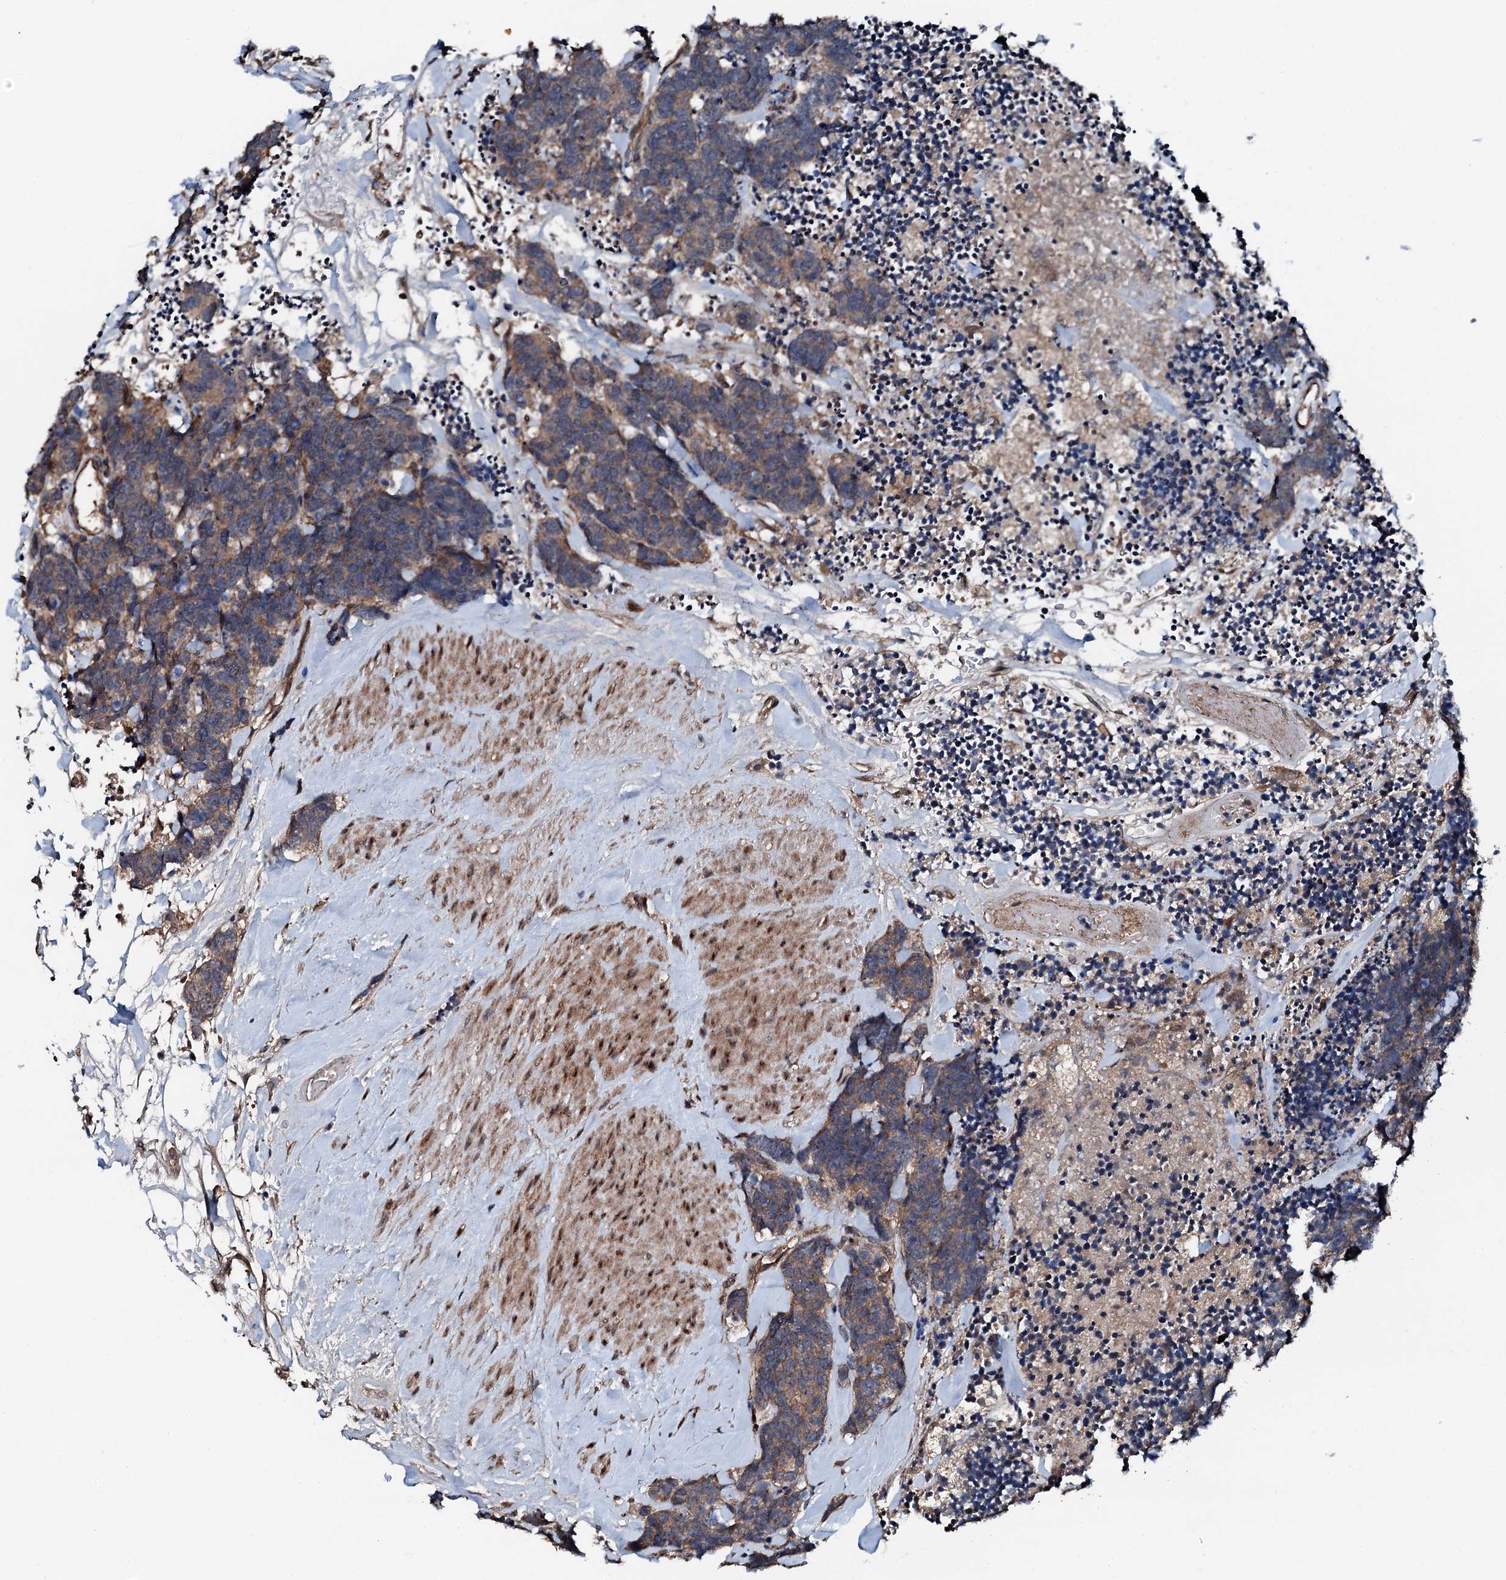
{"staining": {"intensity": "moderate", "quantity": ">75%", "location": "cytoplasmic/membranous"}, "tissue": "carcinoid", "cell_type": "Tumor cells", "image_type": "cancer", "snomed": [{"axis": "morphology", "description": "Carcinoma, NOS"}, {"axis": "morphology", "description": "Carcinoid, malignant, NOS"}, {"axis": "topography", "description": "Urinary bladder"}], "caption": "Carcinoid stained with a protein marker exhibits moderate staining in tumor cells.", "gene": "FLYWCH1", "patient": {"sex": "male", "age": 57}}